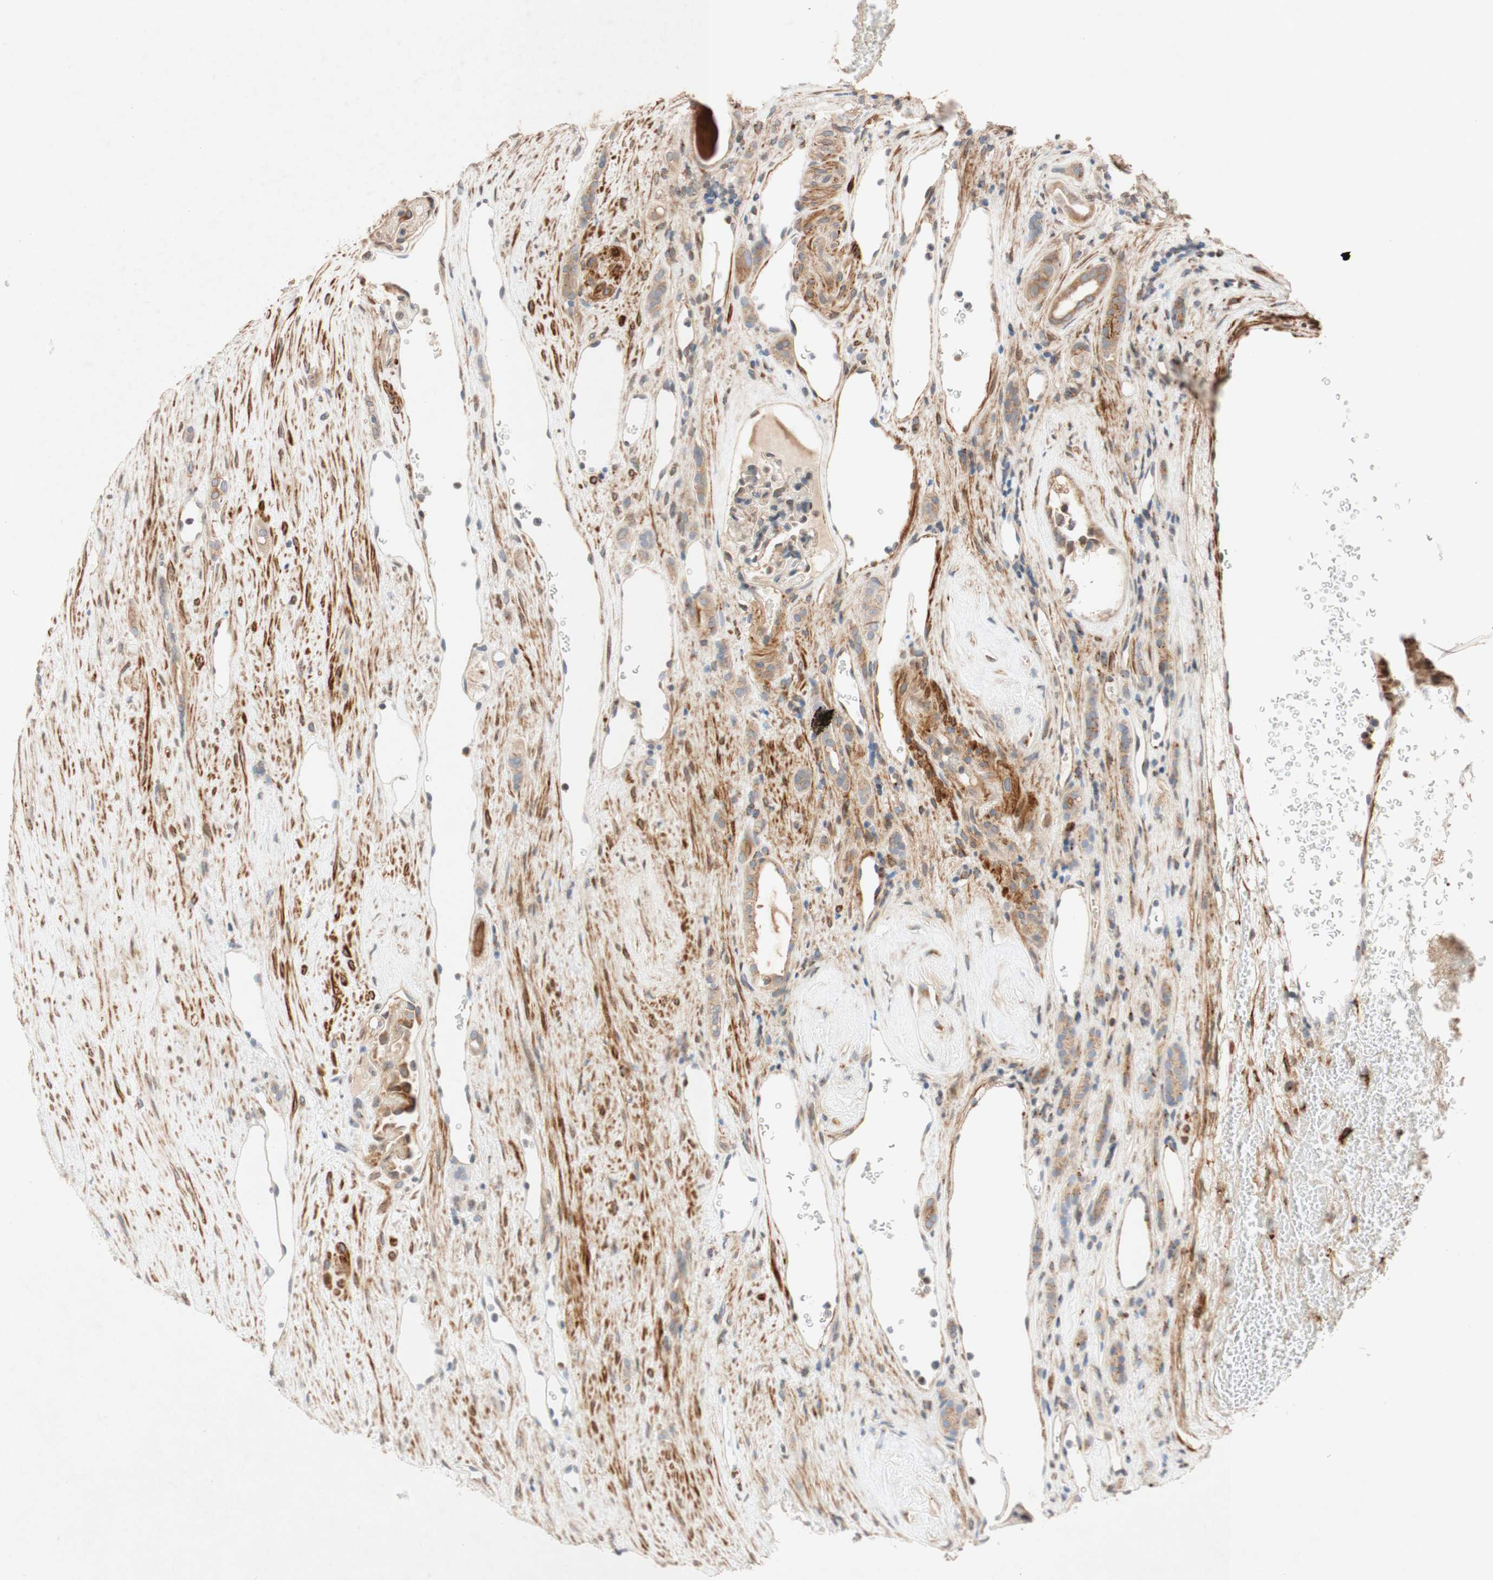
{"staining": {"intensity": "weak", "quantity": ">75%", "location": "cytoplasmic/membranous,nuclear"}, "tissue": "renal cancer", "cell_type": "Tumor cells", "image_type": "cancer", "snomed": [{"axis": "morphology", "description": "Adenocarcinoma, NOS"}, {"axis": "topography", "description": "Kidney"}], "caption": "Human adenocarcinoma (renal) stained with a protein marker demonstrates weak staining in tumor cells.", "gene": "PTPRU", "patient": {"sex": "female", "age": 69}}